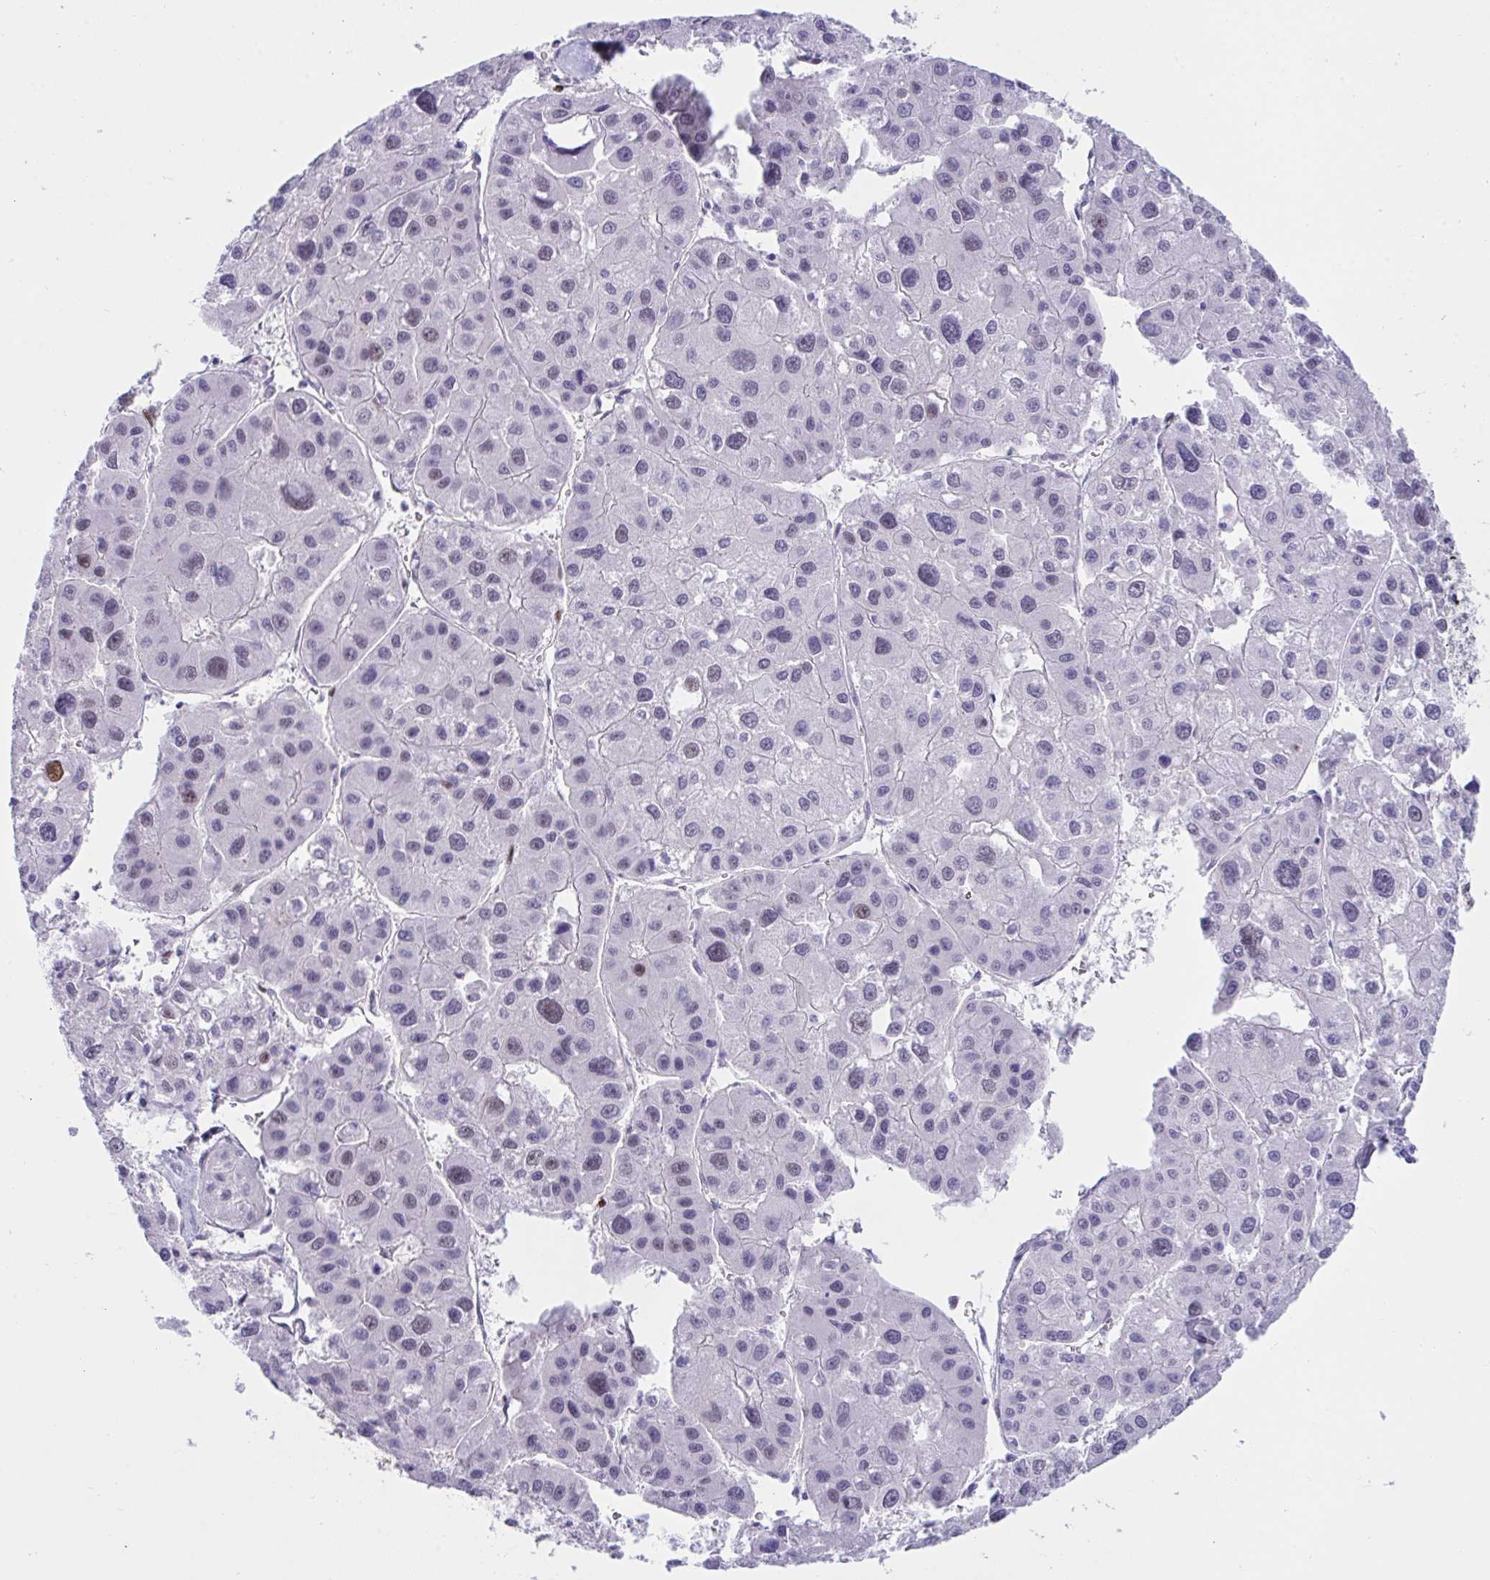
{"staining": {"intensity": "moderate", "quantity": "<25%", "location": "nuclear"}, "tissue": "liver cancer", "cell_type": "Tumor cells", "image_type": "cancer", "snomed": [{"axis": "morphology", "description": "Carcinoma, Hepatocellular, NOS"}, {"axis": "topography", "description": "Liver"}], "caption": "Liver hepatocellular carcinoma tissue shows moderate nuclear positivity in about <25% of tumor cells", "gene": "IKZF2", "patient": {"sex": "male", "age": 73}}